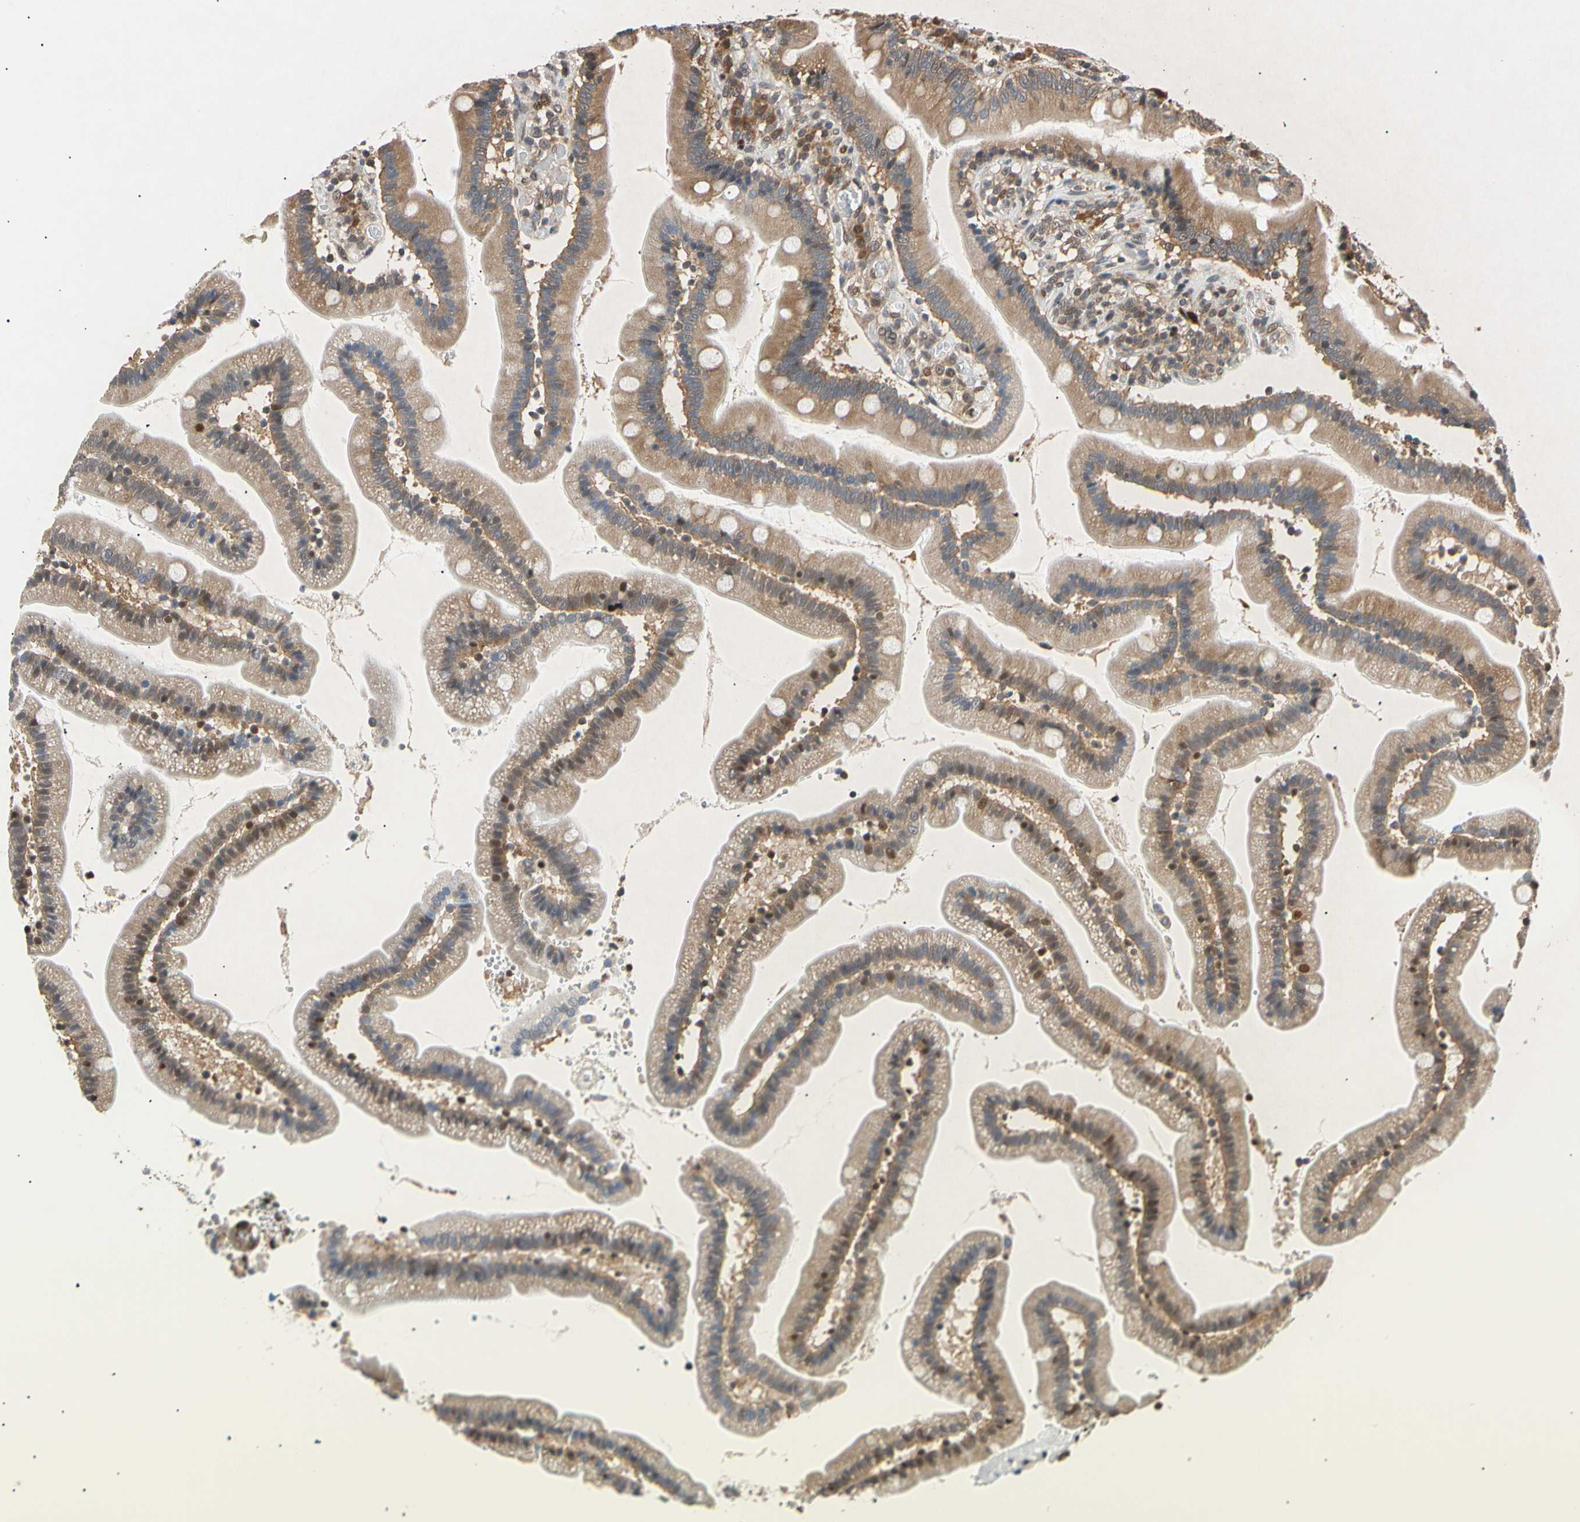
{"staining": {"intensity": "moderate", "quantity": "25%-75%", "location": "cytoplasmic/membranous,nuclear"}, "tissue": "duodenum", "cell_type": "Glandular cells", "image_type": "normal", "snomed": [{"axis": "morphology", "description": "Normal tissue, NOS"}, {"axis": "topography", "description": "Duodenum"}], "caption": "A high-resolution image shows immunohistochemistry staining of benign duodenum, which shows moderate cytoplasmic/membranous,nuclear staining in approximately 25%-75% of glandular cells.", "gene": "EIF1AX", "patient": {"sex": "male", "age": 66}}